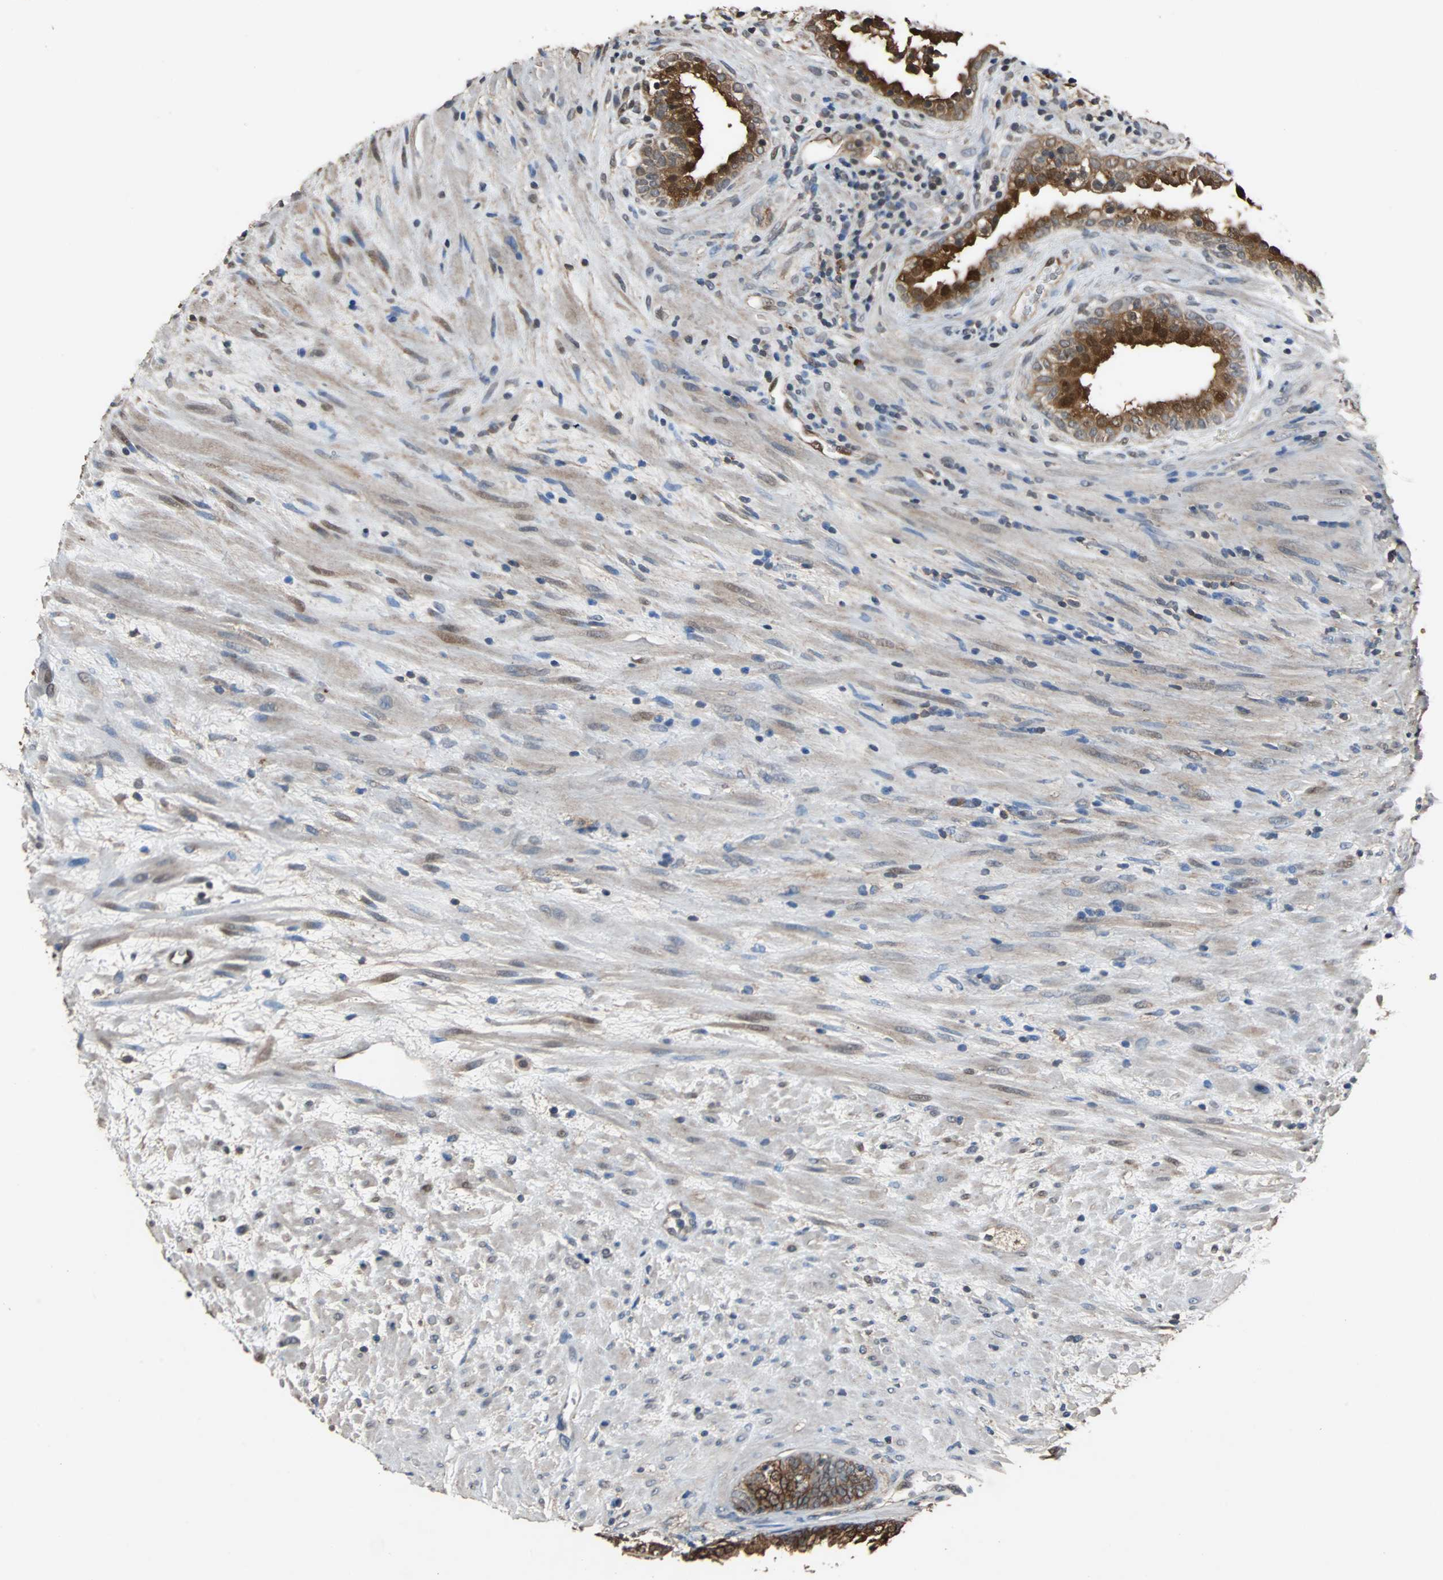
{"staining": {"intensity": "strong", "quantity": ">75%", "location": "cytoplasmic/membranous,nuclear"}, "tissue": "prostate", "cell_type": "Glandular cells", "image_type": "normal", "snomed": [{"axis": "morphology", "description": "Normal tissue, NOS"}, {"axis": "topography", "description": "Prostate"}], "caption": "Brown immunohistochemical staining in benign human prostate reveals strong cytoplasmic/membranous,nuclear positivity in about >75% of glandular cells.", "gene": "NDRG1", "patient": {"sex": "male", "age": 76}}